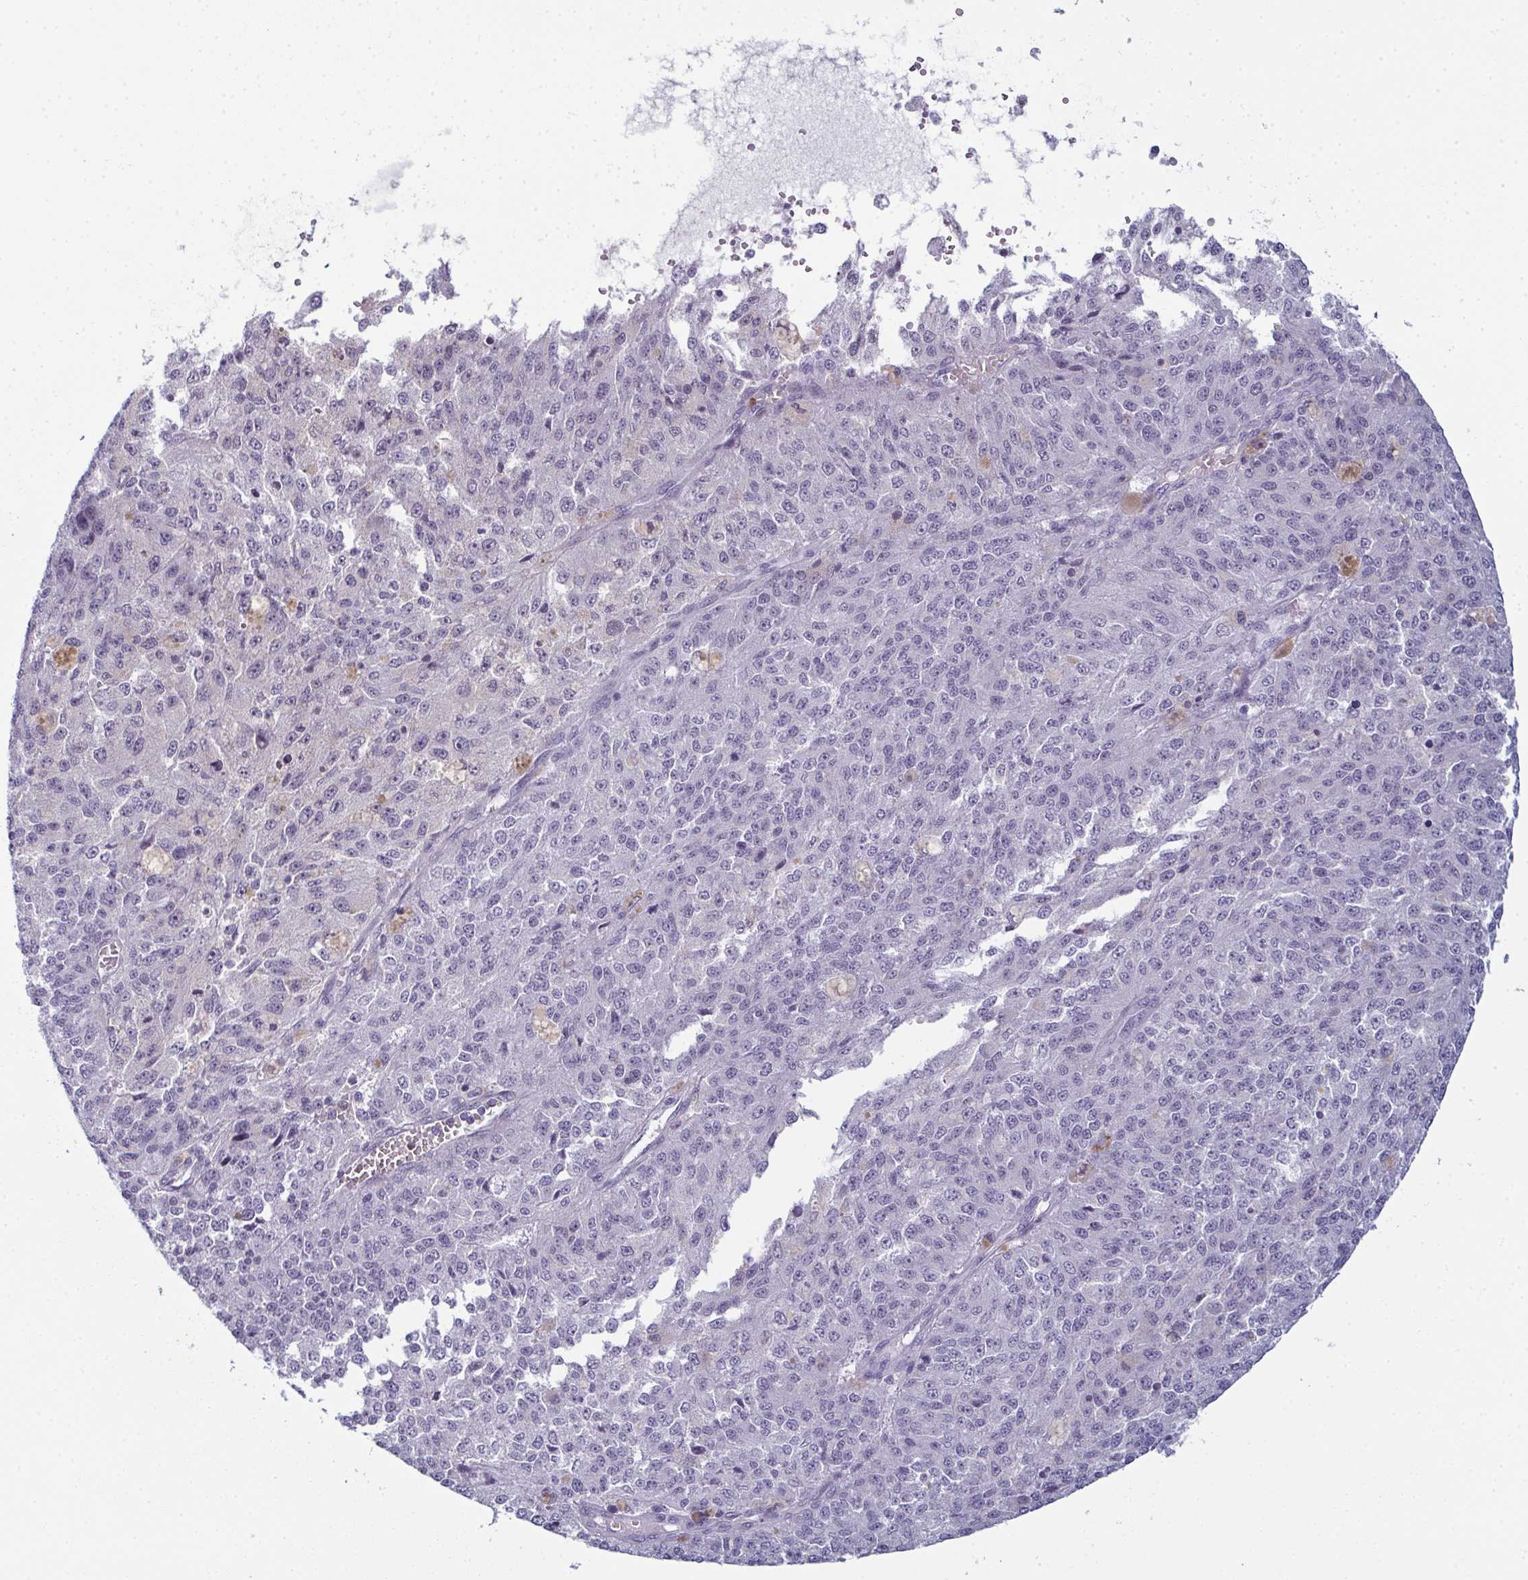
{"staining": {"intensity": "negative", "quantity": "none", "location": "none"}, "tissue": "melanoma", "cell_type": "Tumor cells", "image_type": "cancer", "snomed": [{"axis": "morphology", "description": "Malignant melanoma, Metastatic site"}, {"axis": "topography", "description": "Lymph node"}], "caption": "Malignant melanoma (metastatic site) stained for a protein using immunohistochemistry (IHC) displays no expression tumor cells.", "gene": "CDA", "patient": {"sex": "female", "age": 64}}